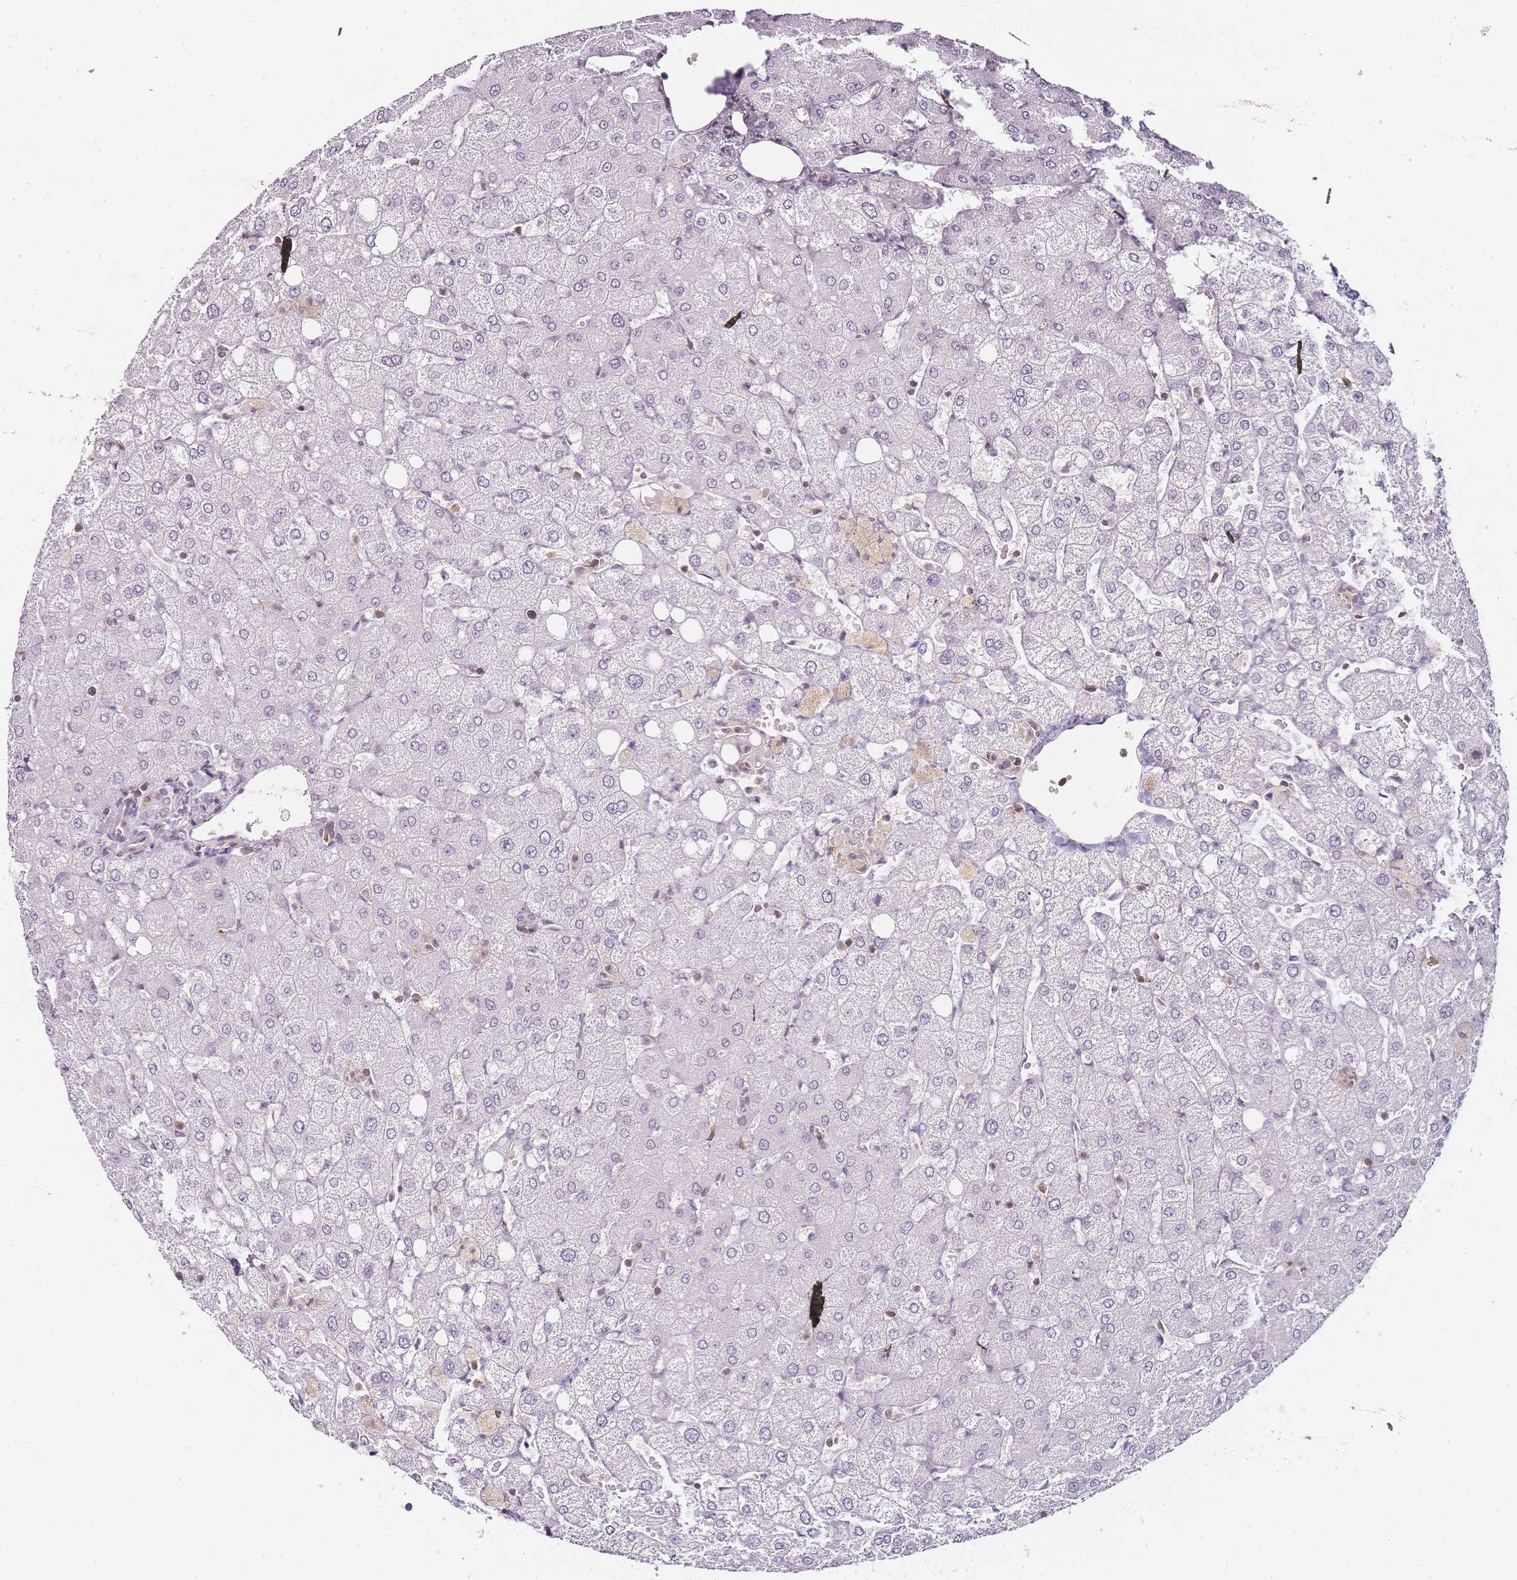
{"staining": {"intensity": "moderate", "quantity": "<25%", "location": "nuclear"}, "tissue": "liver", "cell_type": "Cholangiocytes", "image_type": "normal", "snomed": [{"axis": "morphology", "description": "Normal tissue, NOS"}, {"axis": "topography", "description": "Liver"}], "caption": "Protein staining of benign liver exhibits moderate nuclear positivity in approximately <25% of cholangiocytes. (IHC, brightfield microscopy, high magnification).", "gene": "JAKMIP1", "patient": {"sex": "female", "age": 54}}